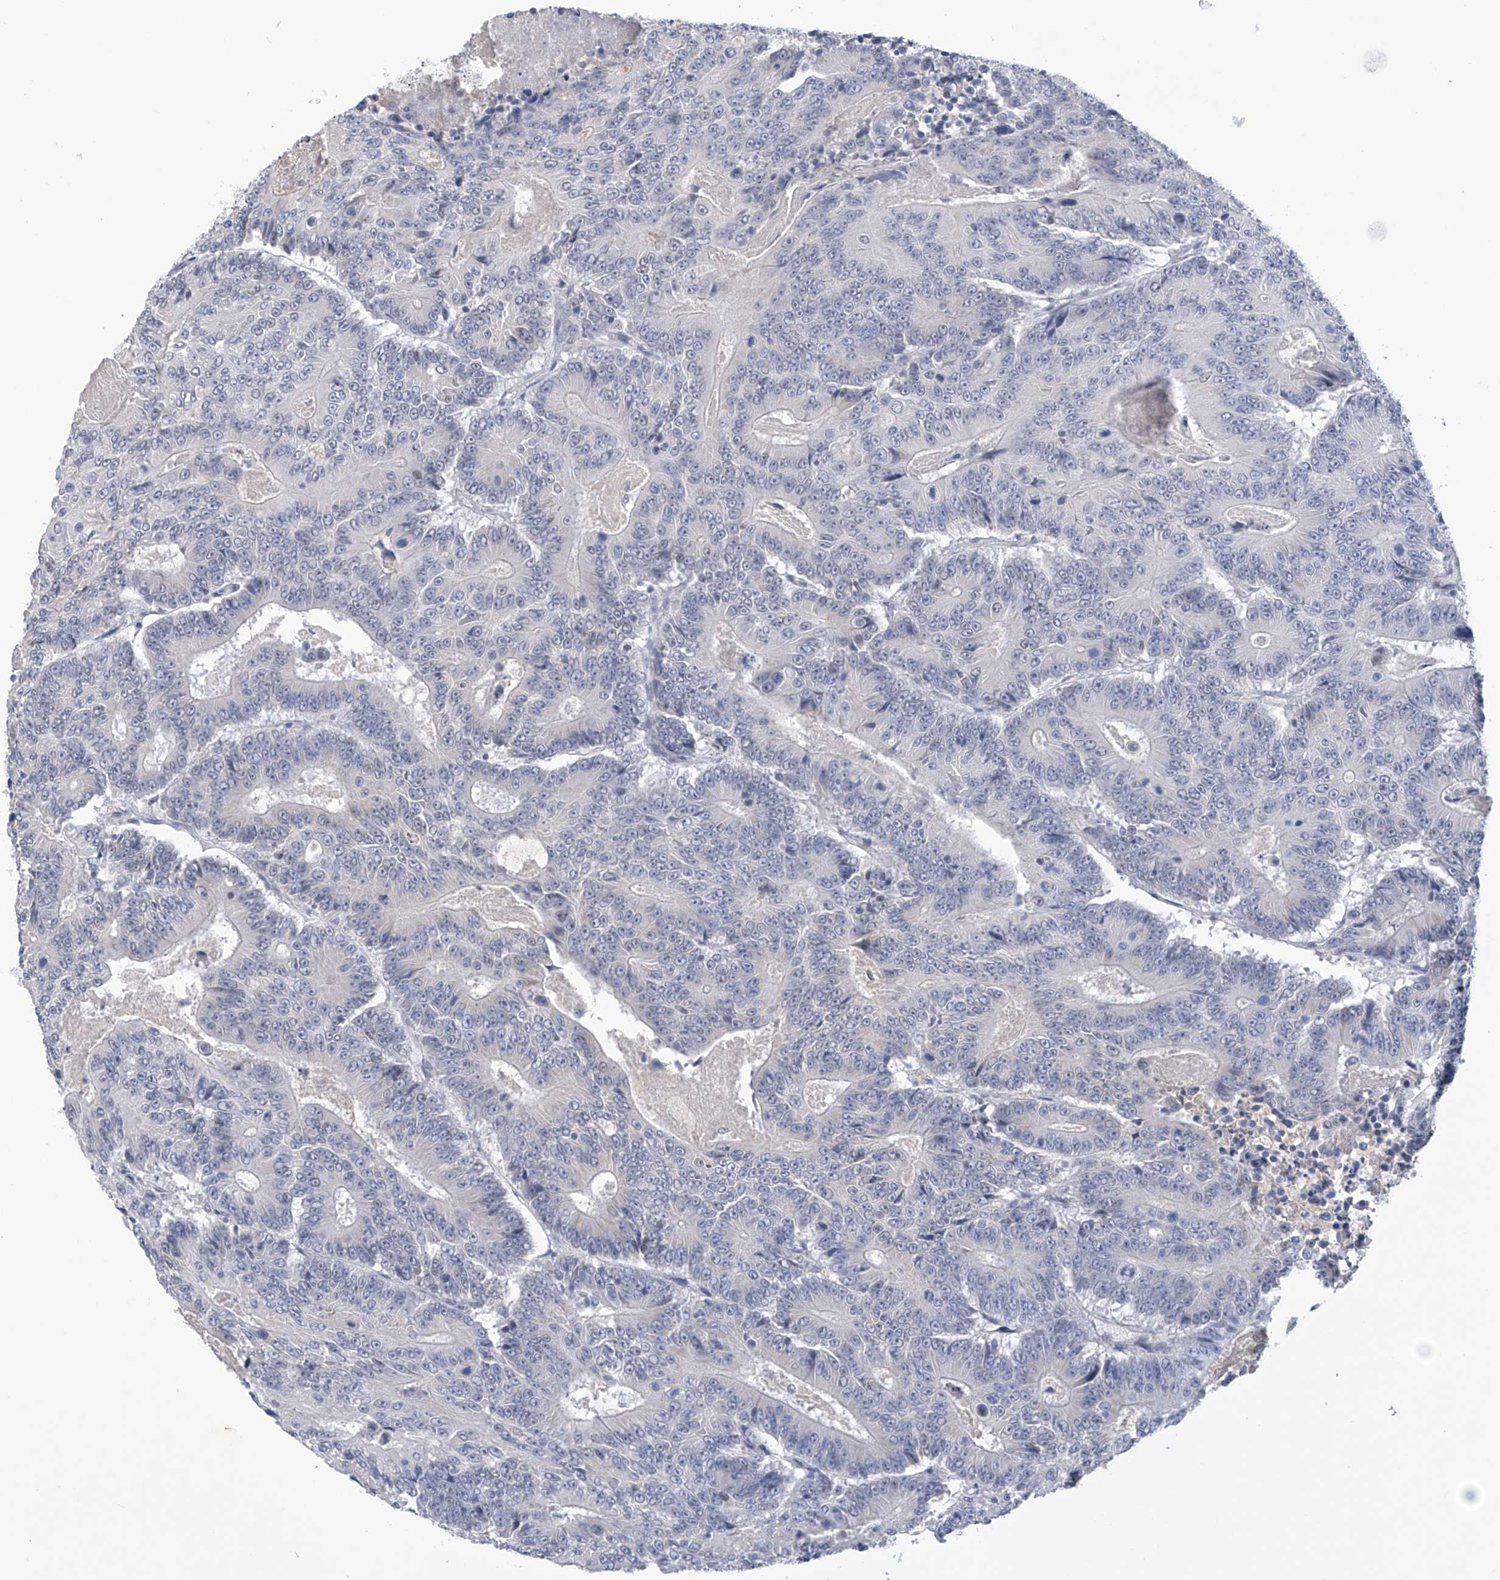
{"staining": {"intensity": "negative", "quantity": "none", "location": "none"}, "tissue": "colorectal cancer", "cell_type": "Tumor cells", "image_type": "cancer", "snomed": [{"axis": "morphology", "description": "Adenocarcinoma, NOS"}, {"axis": "topography", "description": "Colon"}], "caption": "The micrograph demonstrates no significant staining in tumor cells of colorectal cancer (adenocarcinoma).", "gene": "IBA57", "patient": {"sex": "male", "age": 83}}